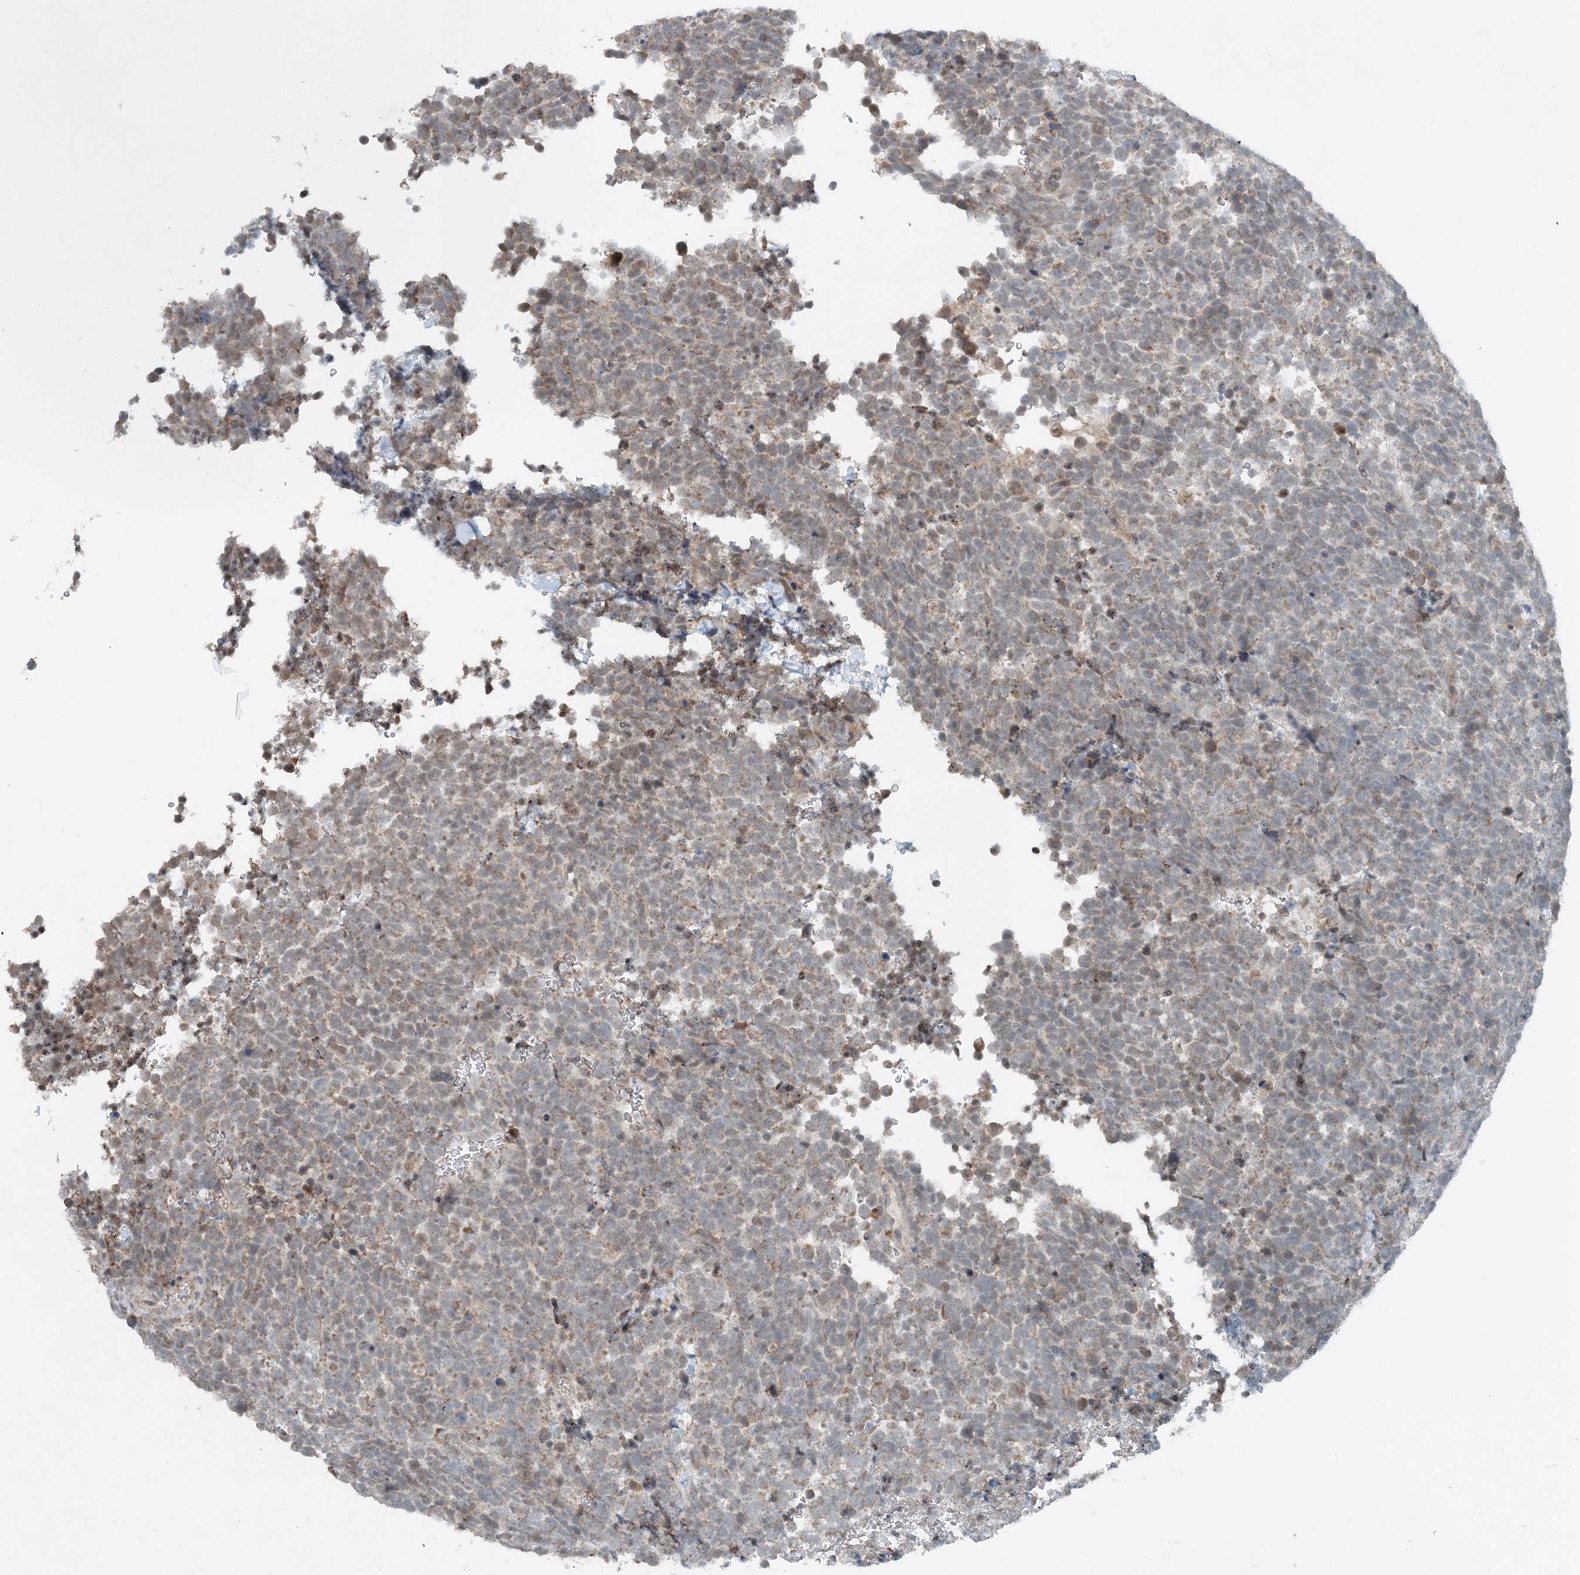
{"staining": {"intensity": "weak", "quantity": ">75%", "location": "cytoplasmic/membranous,nuclear"}, "tissue": "urothelial cancer", "cell_type": "Tumor cells", "image_type": "cancer", "snomed": [{"axis": "morphology", "description": "Urothelial carcinoma, High grade"}, {"axis": "topography", "description": "Urinary bladder"}], "caption": "Protein expression analysis of urothelial cancer shows weak cytoplasmic/membranous and nuclear positivity in approximately >75% of tumor cells.", "gene": "MITD1", "patient": {"sex": "female", "age": 82}}